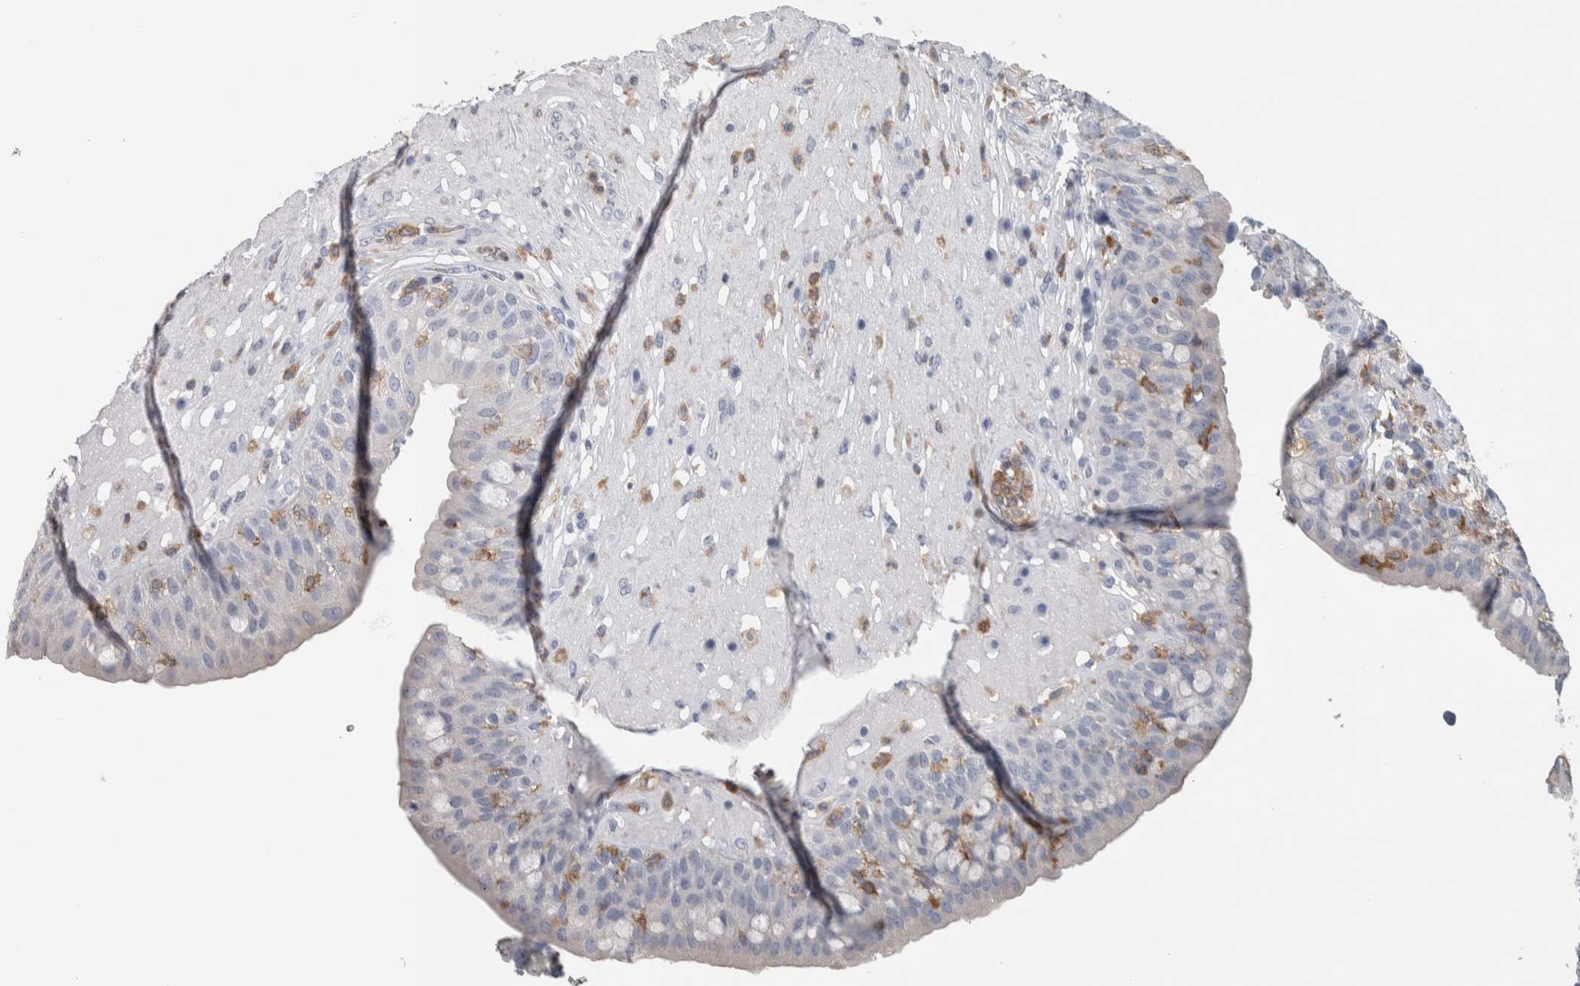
{"staining": {"intensity": "negative", "quantity": "none", "location": "none"}, "tissue": "urinary bladder", "cell_type": "Urothelial cells", "image_type": "normal", "snomed": [{"axis": "morphology", "description": "Normal tissue, NOS"}, {"axis": "topography", "description": "Urinary bladder"}], "caption": "This is a photomicrograph of IHC staining of unremarkable urinary bladder, which shows no staining in urothelial cells. (Brightfield microscopy of DAB (3,3'-diaminobenzidine) IHC at high magnification).", "gene": "SKAP2", "patient": {"sex": "female", "age": 62}}